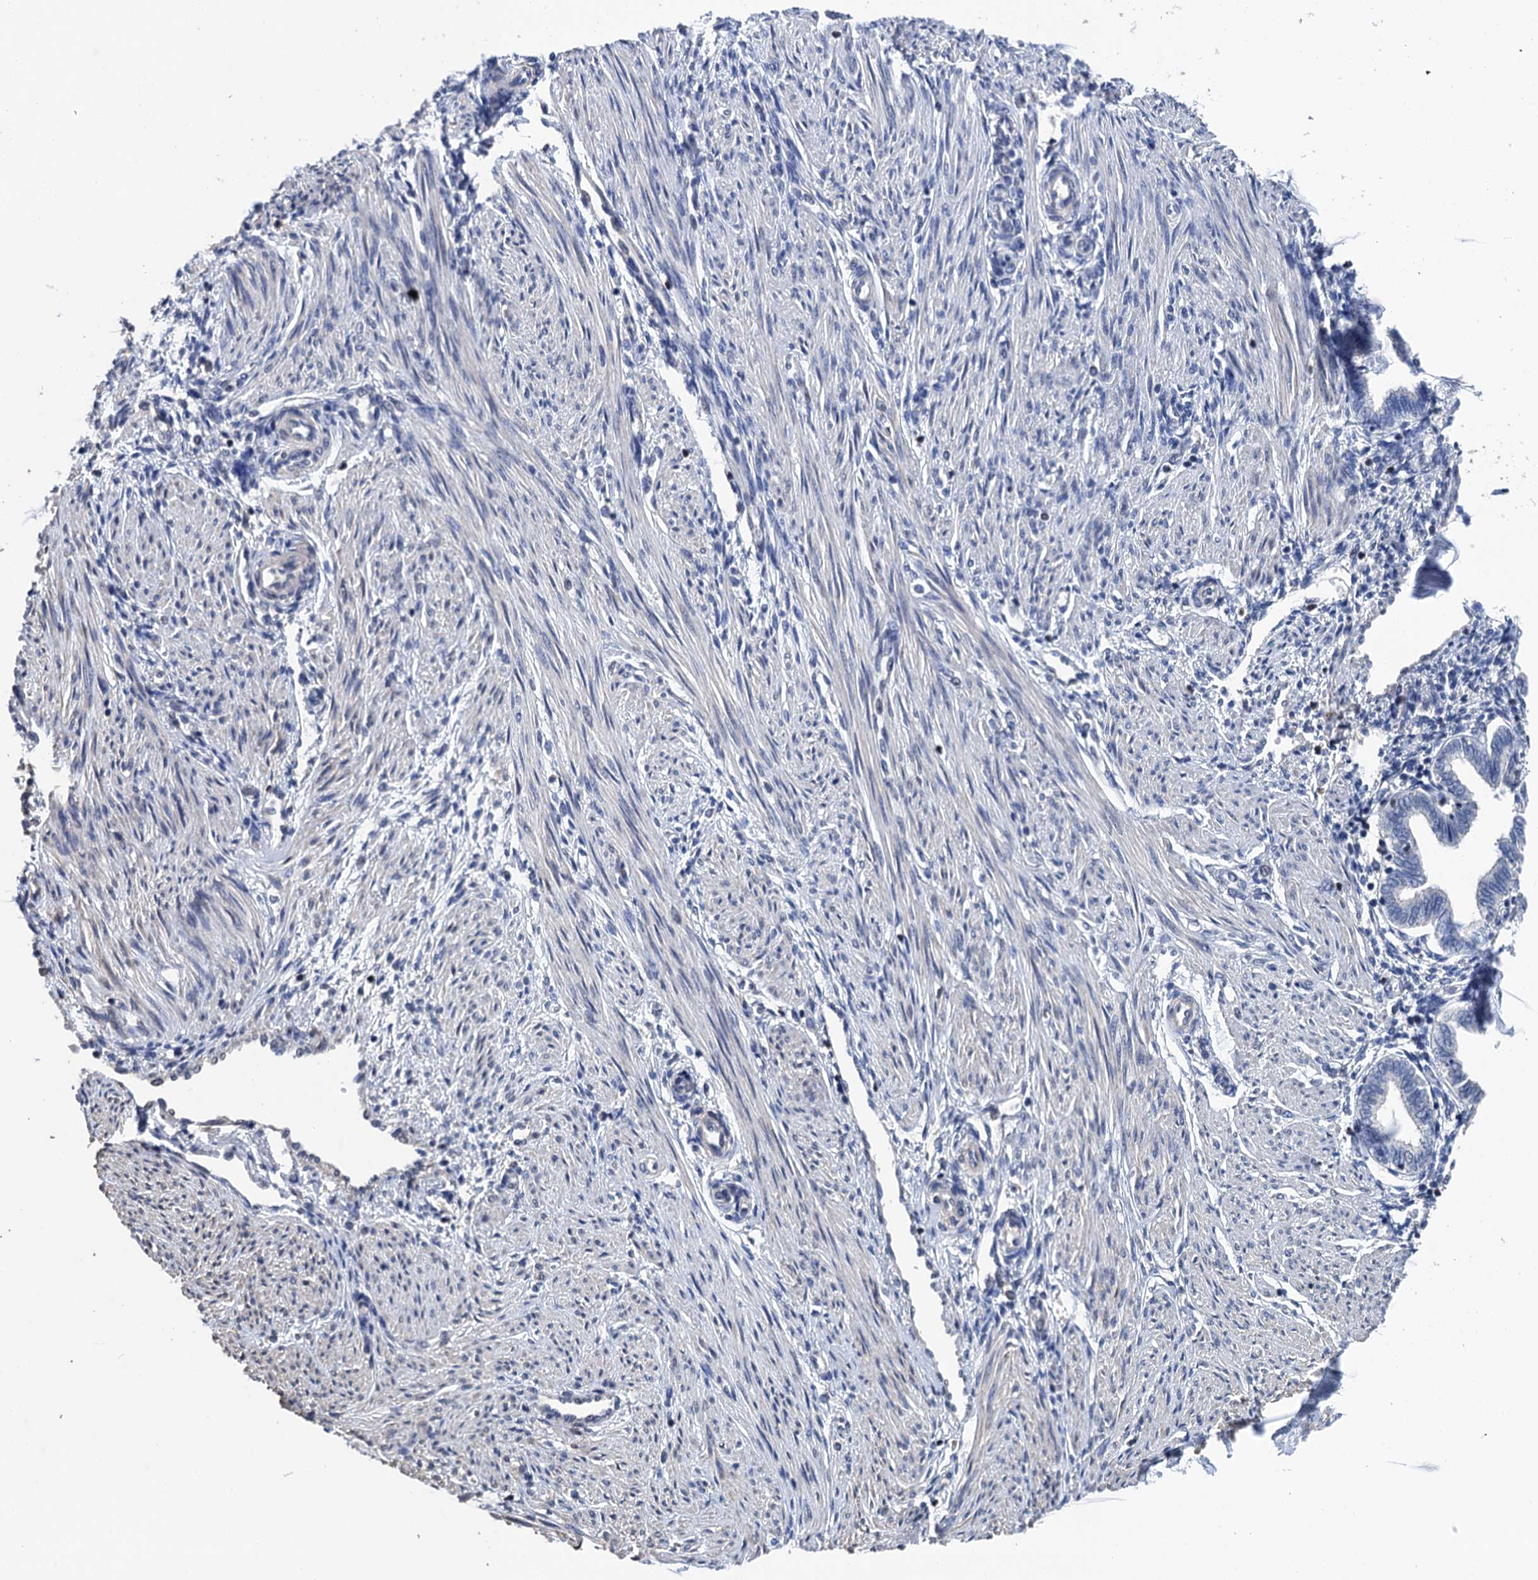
{"staining": {"intensity": "negative", "quantity": "none", "location": "none"}, "tissue": "endometrium", "cell_type": "Cells in endometrial stroma", "image_type": "normal", "snomed": [{"axis": "morphology", "description": "Normal tissue, NOS"}, {"axis": "topography", "description": "Endometrium"}], "caption": "Immunohistochemistry of benign endometrium shows no positivity in cells in endometrial stroma.", "gene": "ART5", "patient": {"sex": "female", "age": 53}}